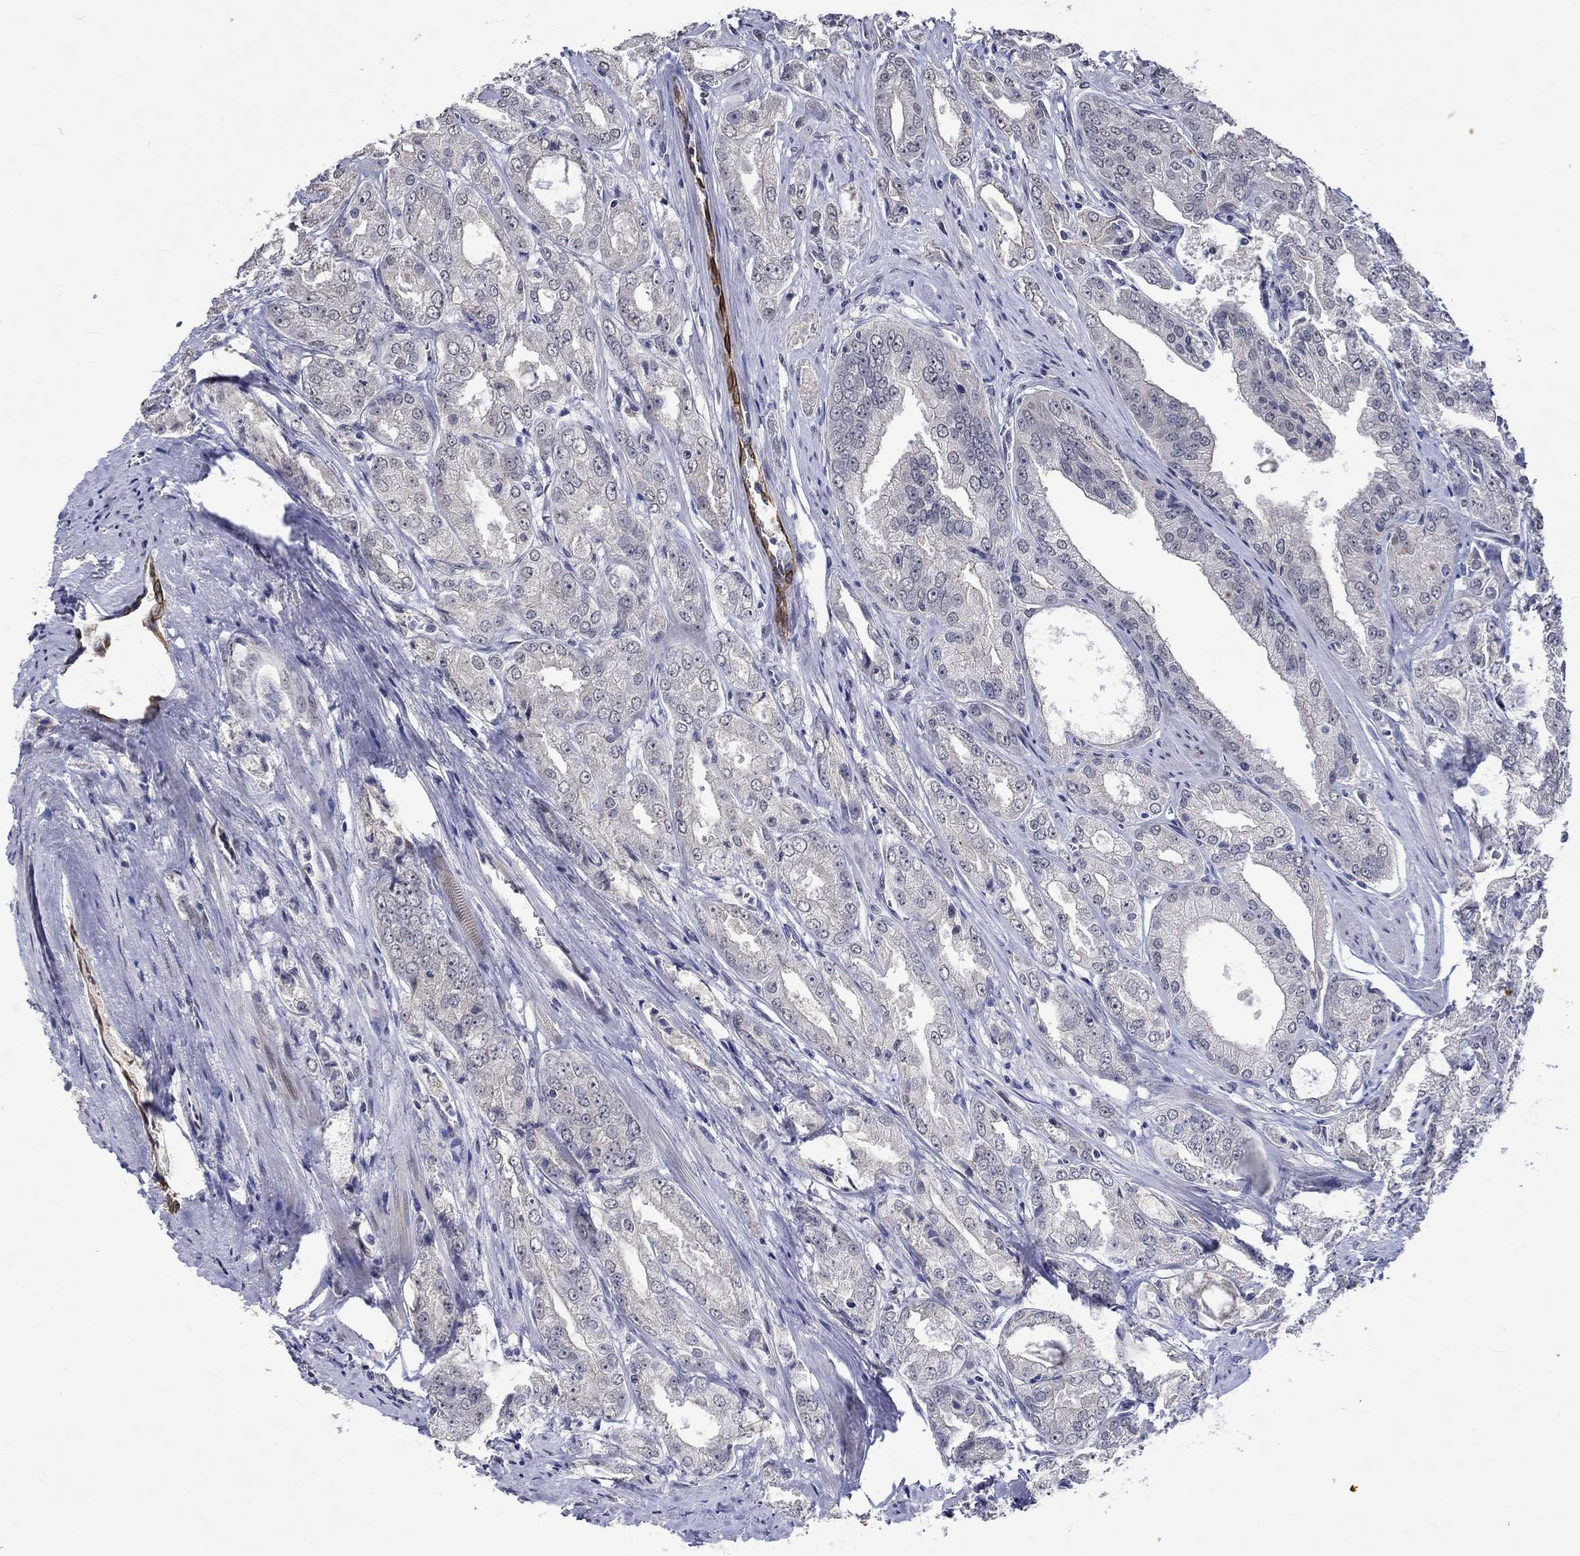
{"staining": {"intensity": "negative", "quantity": "none", "location": "none"}, "tissue": "prostate cancer", "cell_type": "Tumor cells", "image_type": "cancer", "snomed": [{"axis": "morphology", "description": "Adenocarcinoma, NOS"}, {"axis": "morphology", "description": "Adenocarcinoma, High grade"}, {"axis": "topography", "description": "Prostate"}], "caption": "Human adenocarcinoma (prostate) stained for a protein using IHC shows no expression in tumor cells.", "gene": "DDX3Y", "patient": {"sex": "male", "age": 70}}